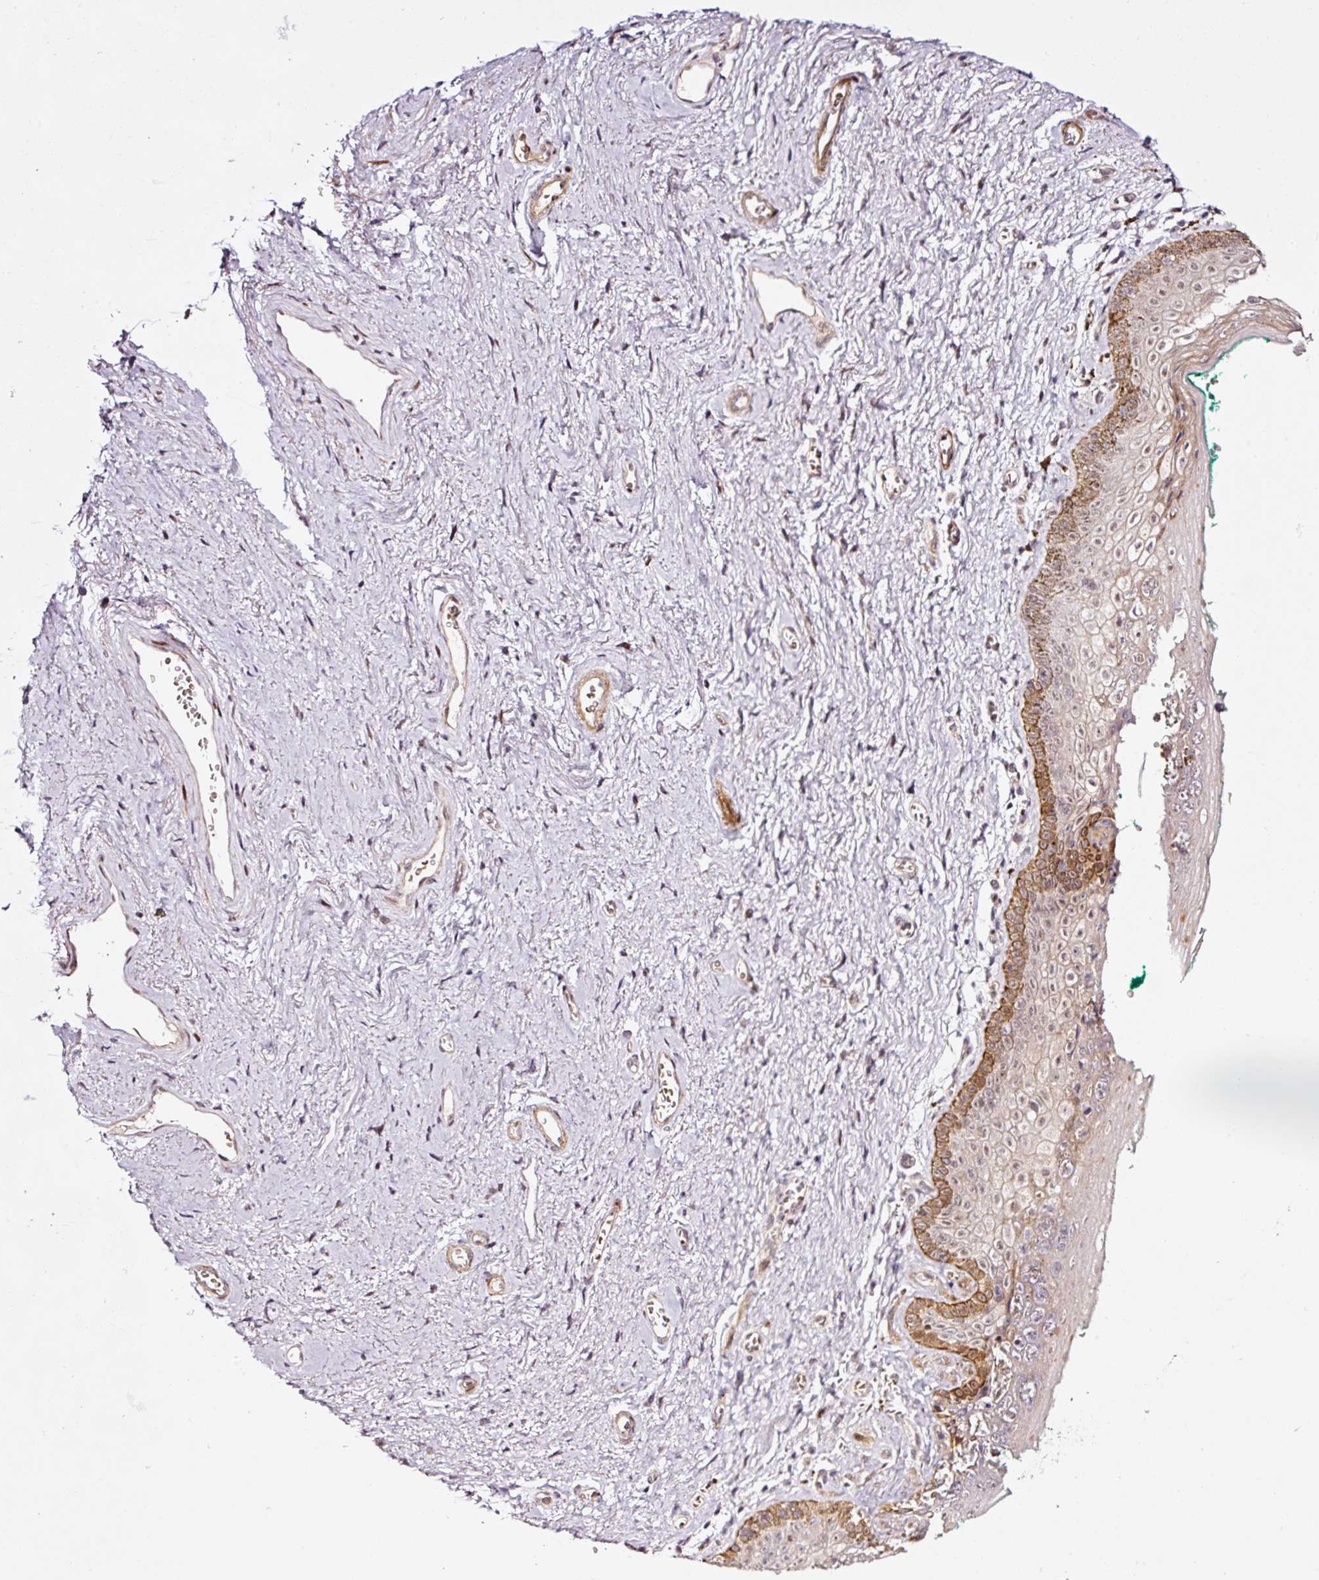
{"staining": {"intensity": "strong", "quantity": "25%-75%", "location": "cytoplasmic/membranous"}, "tissue": "vagina", "cell_type": "Squamous epithelial cells", "image_type": "normal", "snomed": [{"axis": "morphology", "description": "Normal tissue, NOS"}, {"axis": "topography", "description": "Vulva"}, {"axis": "topography", "description": "Vagina"}, {"axis": "topography", "description": "Peripheral nerve tissue"}], "caption": "DAB immunohistochemical staining of benign vagina displays strong cytoplasmic/membranous protein positivity in about 25%-75% of squamous epithelial cells. The staining is performed using DAB brown chromogen to label protein expression. The nuclei are counter-stained blue using hematoxylin.", "gene": "ANKRD20A1", "patient": {"sex": "female", "age": 66}}